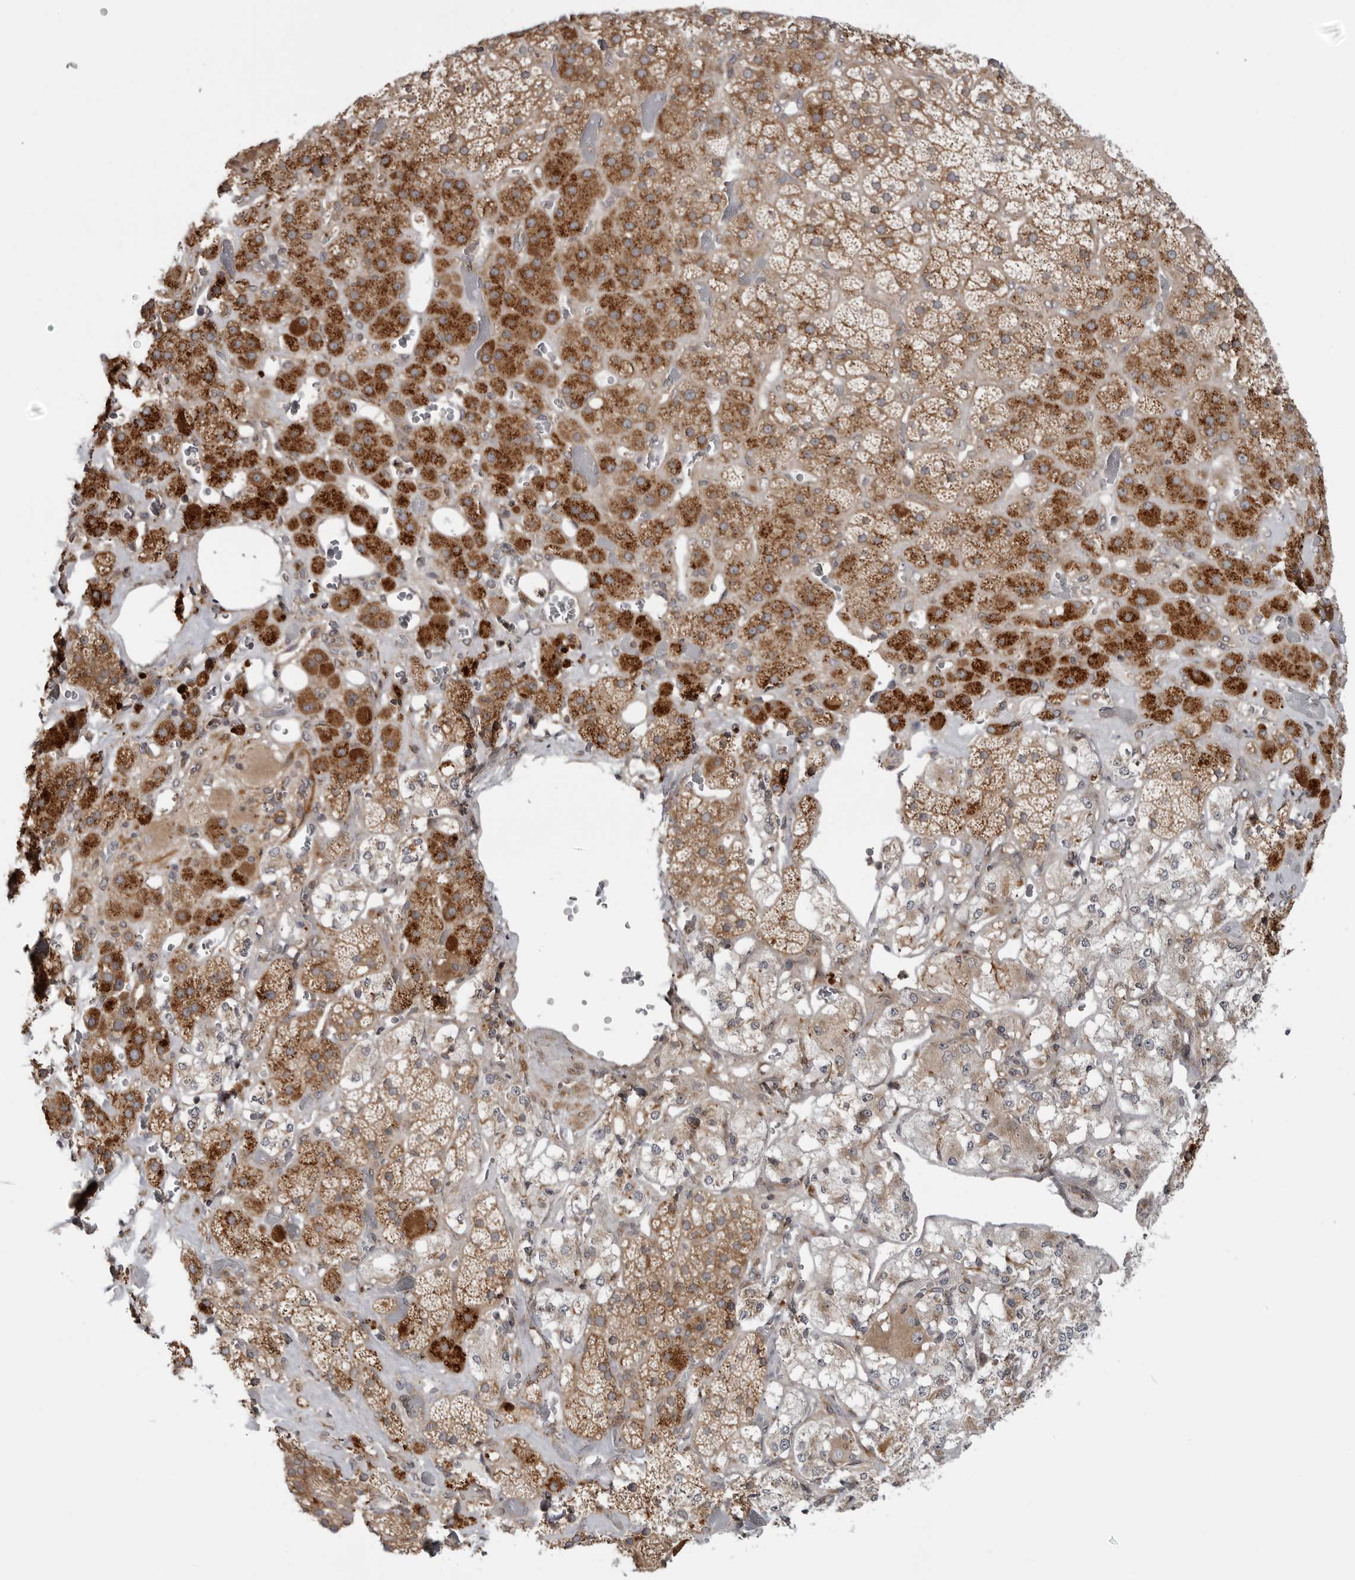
{"staining": {"intensity": "strong", "quantity": ">75%", "location": "cytoplasmic/membranous"}, "tissue": "adrenal gland", "cell_type": "Glandular cells", "image_type": "normal", "snomed": [{"axis": "morphology", "description": "Normal tissue, NOS"}, {"axis": "topography", "description": "Adrenal gland"}], "caption": "There is high levels of strong cytoplasmic/membranous staining in glandular cells of benign adrenal gland, as demonstrated by immunohistochemical staining (brown color).", "gene": "LRRC45", "patient": {"sex": "male", "age": 57}}